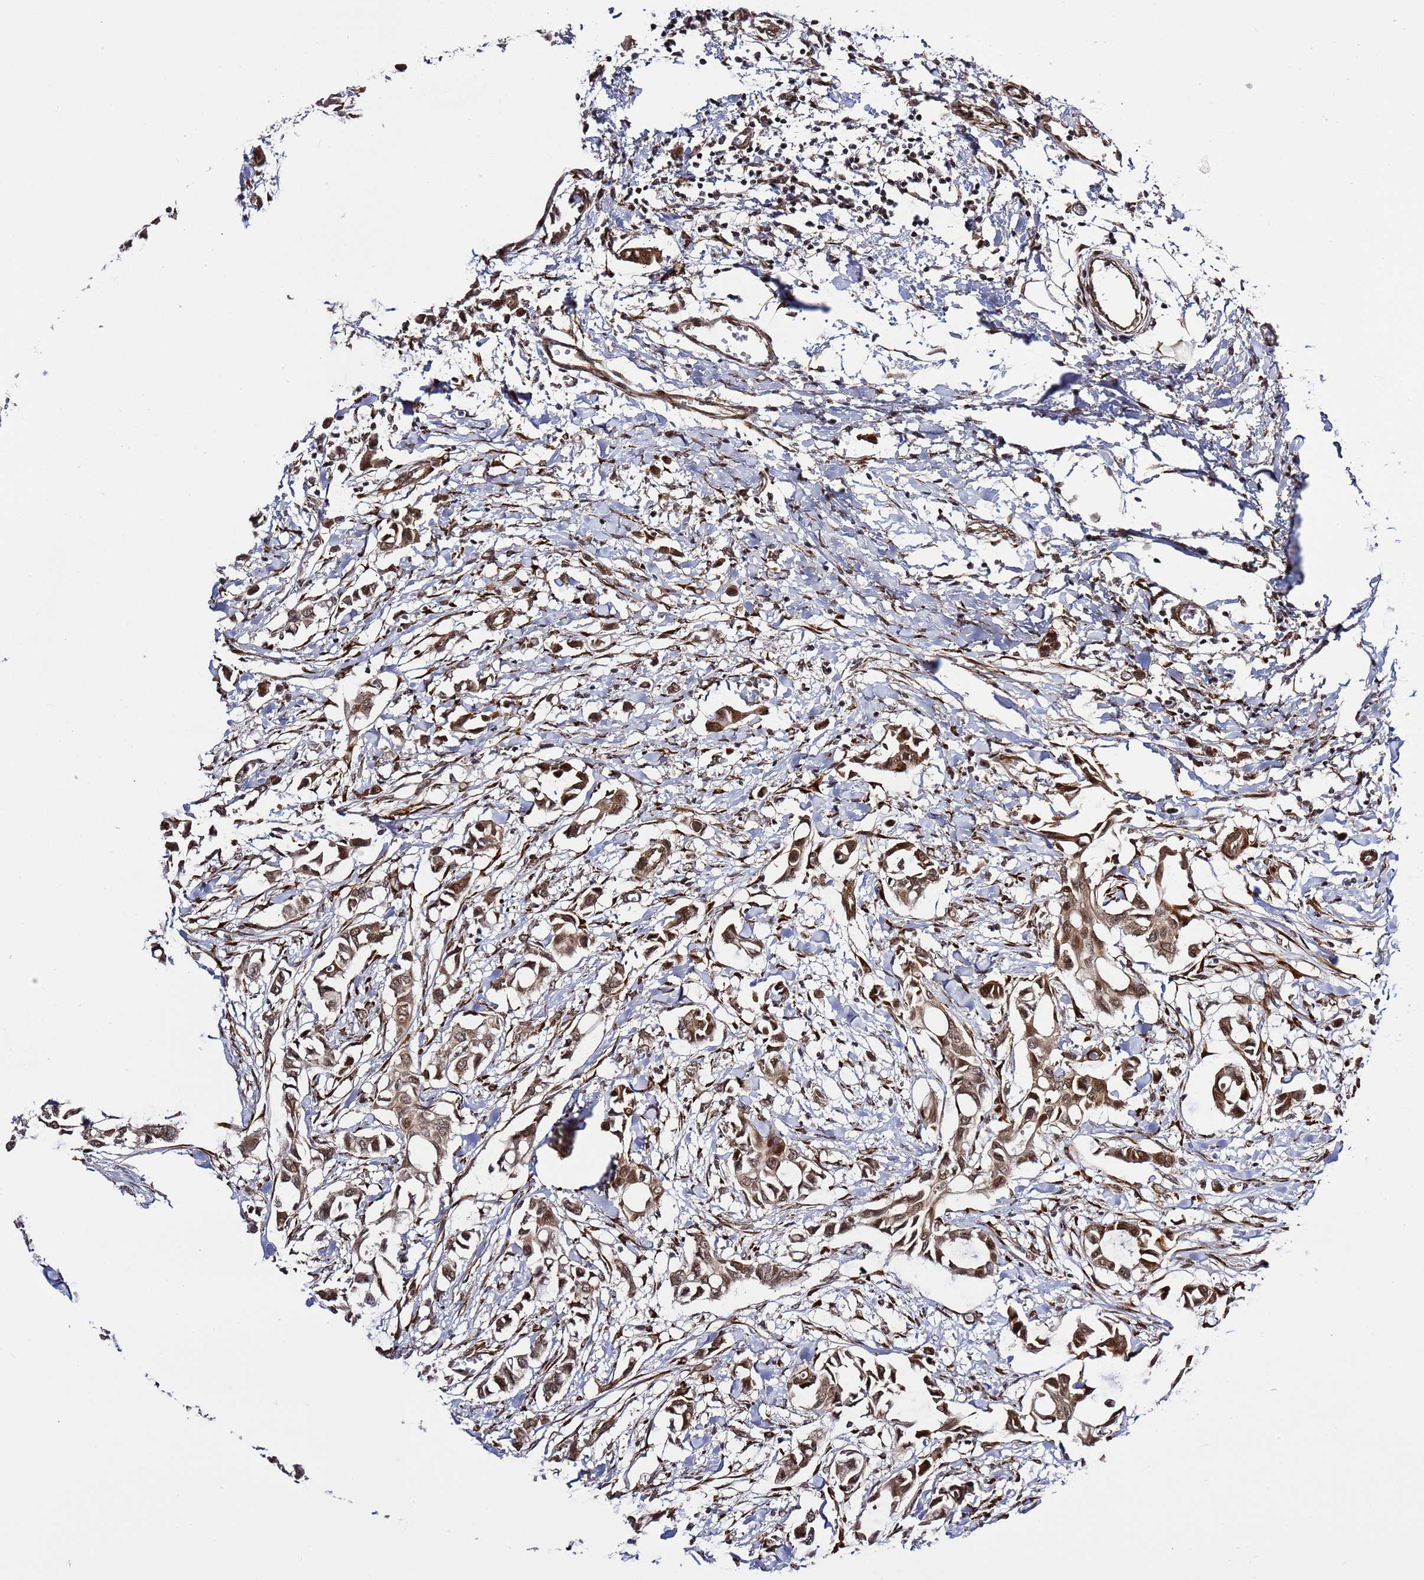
{"staining": {"intensity": "moderate", "quantity": ">75%", "location": "cytoplasmic/membranous,nuclear"}, "tissue": "breast cancer", "cell_type": "Tumor cells", "image_type": "cancer", "snomed": [{"axis": "morphology", "description": "Duct carcinoma"}, {"axis": "topography", "description": "Breast"}], "caption": "A medium amount of moderate cytoplasmic/membranous and nuclear expression is identified in approximately >75% of tumor cells in breast cancer (infiltrating ductal carcinoma) tissue. (Stains: DAB in brown, nuclei in blue, Microscopy: brightfield microscopy at high magnification).", "gene": "POLR2D", "patient": {"sex": "female", "age": 41}}